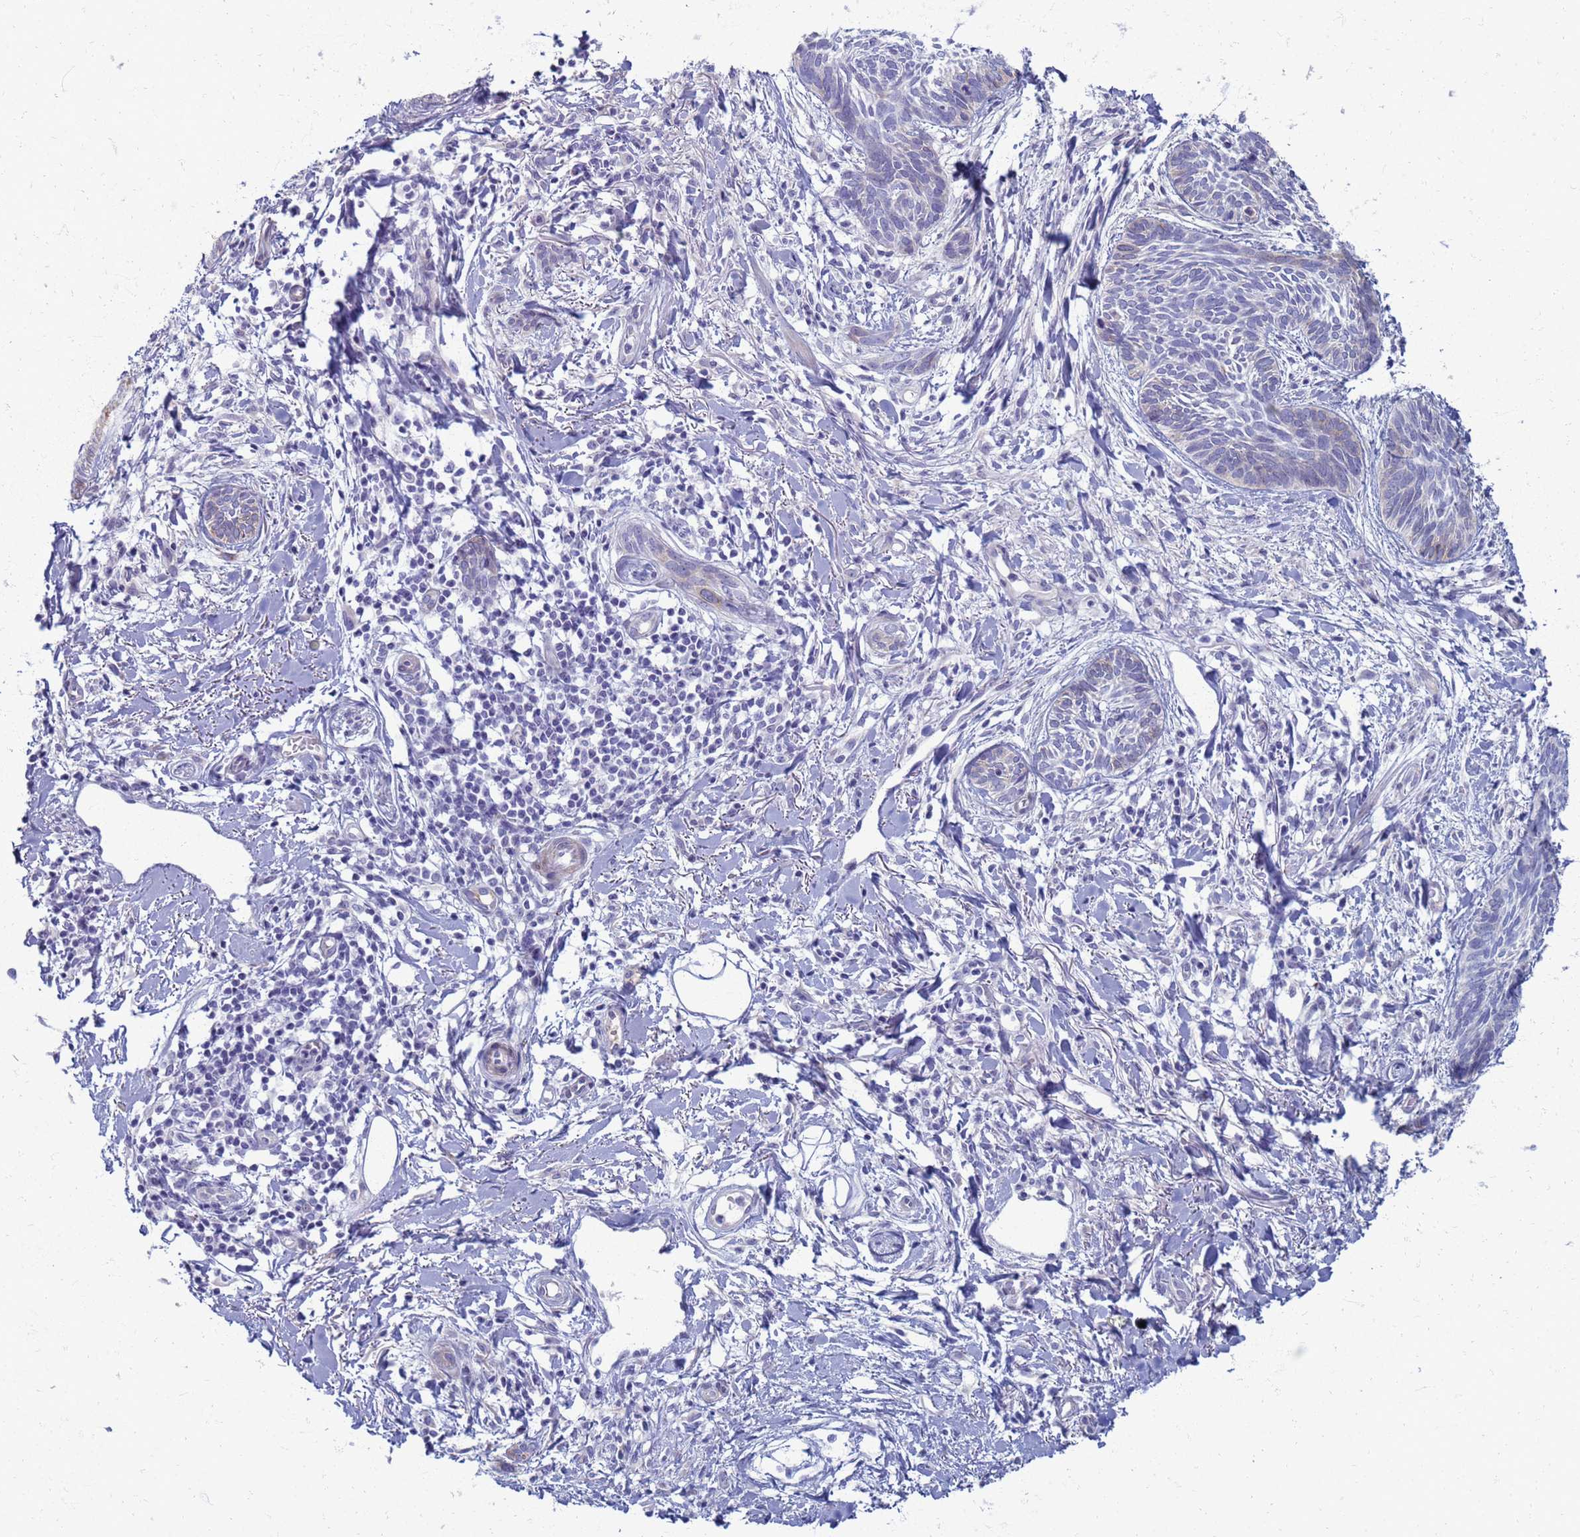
{"staining": {"intensity": "negative", "quantity": "none", "location": "none"}, "tissue": "skin cancer", "cell_type": "Tumor cells", "image_type": "cancer", "snomed": [{"axis": "morphology", "description": "Basal cell carcinoma"}, {"axis": "topography", "description": "Skin"}], "caption": "Protein analysis of basal cell carcinoma (skin) shows no significant expression in tumor cells.", "gene": "CLCA2", "patient": {"sex": "female", "age": 81}}